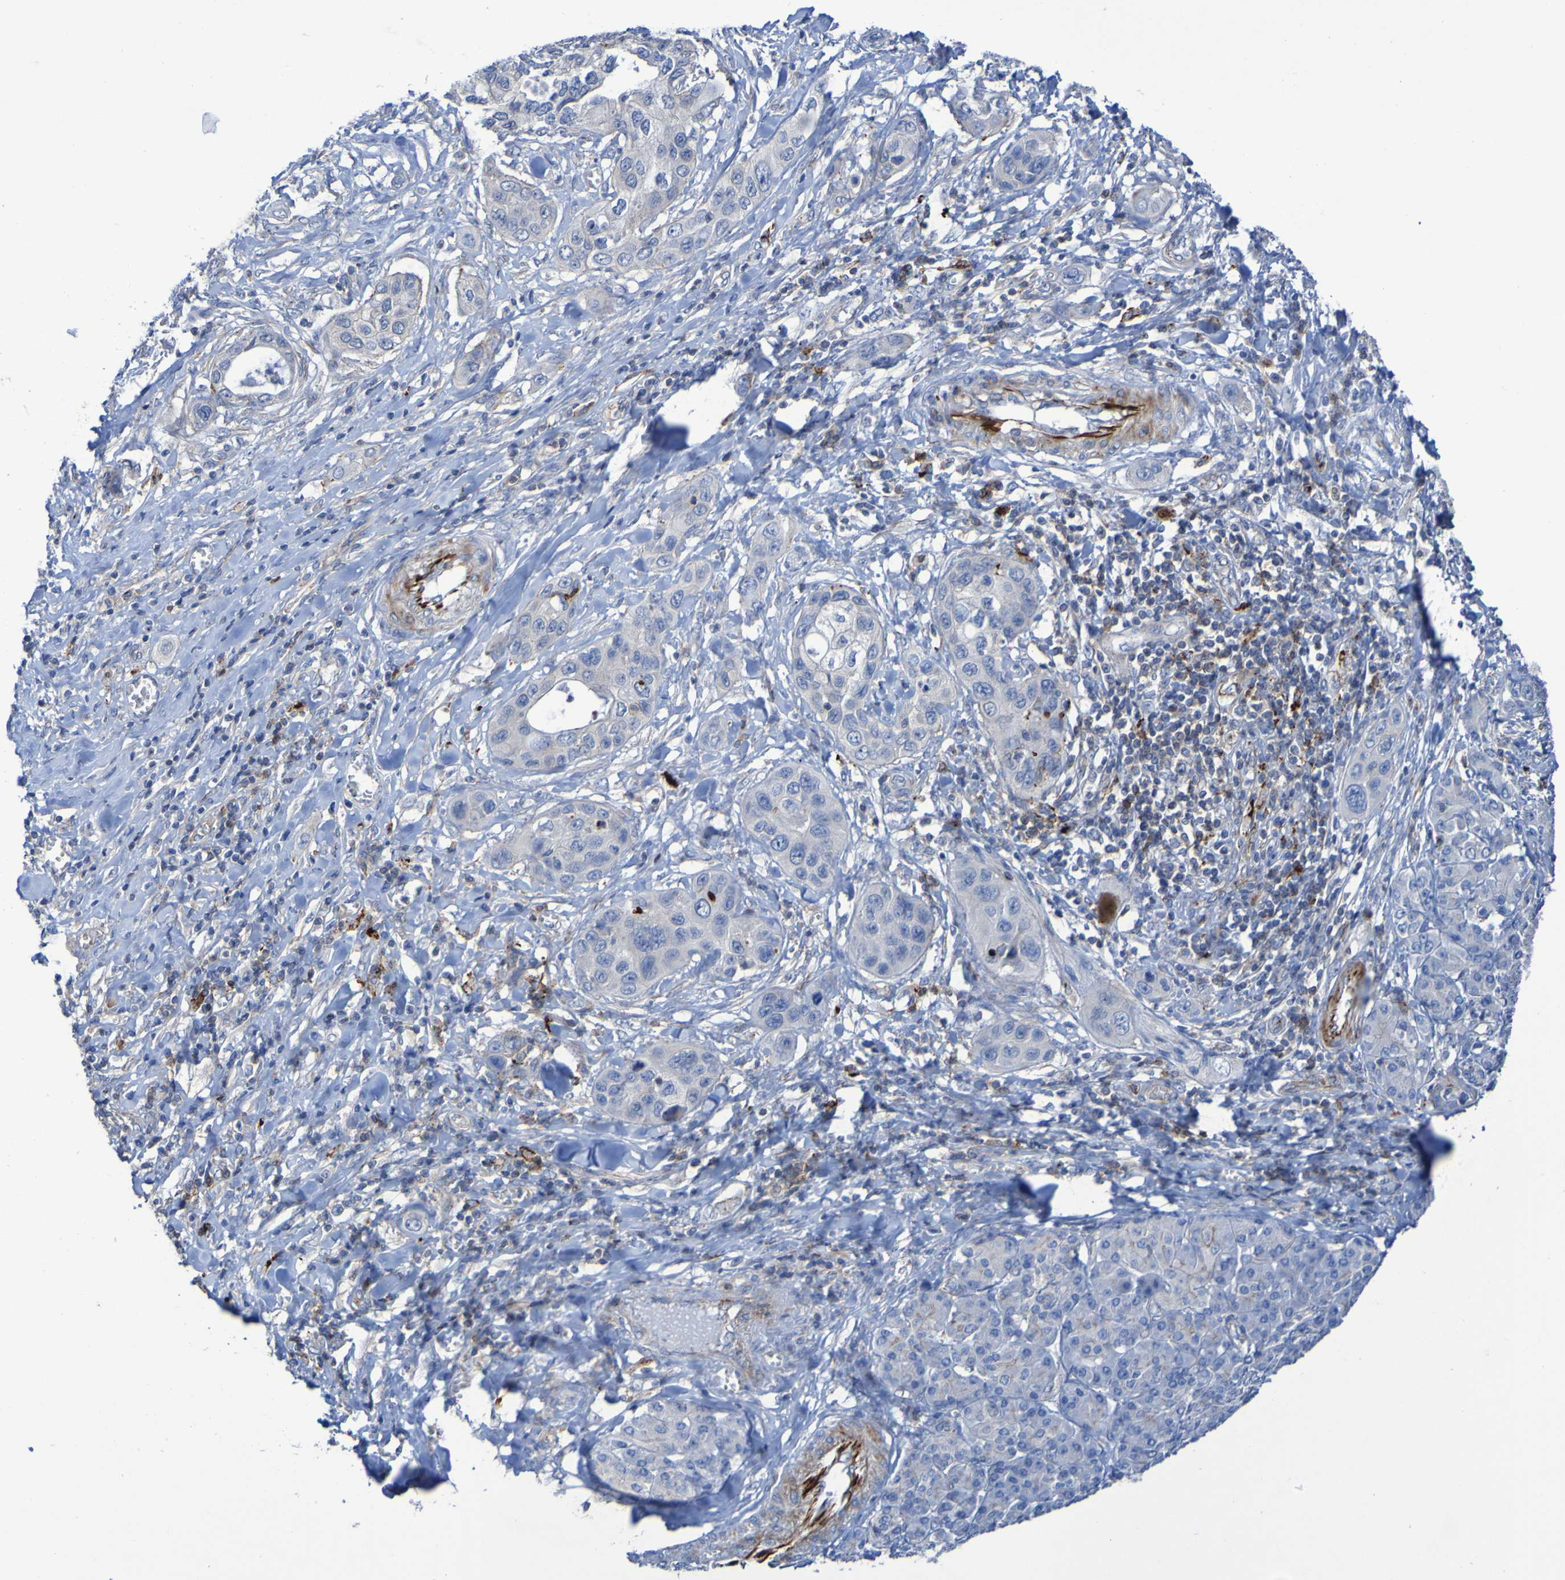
{"staining": {"intensity": "negative", "quantity": "none", "location": "none"}, "tissue": "pancreatic cancer", "cell_type": "Tumor cells", "image_type": "cancer", "snomed": [{"axis": "morphology", "description": "Adenocarcinoma, NOS"}, {"axis": "topography", "description": "Pancreas"}], "caption": "Tumor cells show no significant protein positivity in adenocarcinoma (pancreatic). (DAB (3,3'-diaminobenzidine) IHC with hematoxylin counter stain).", "gene": "RNF182", "patient": {"sex": "female", "age": 70}}